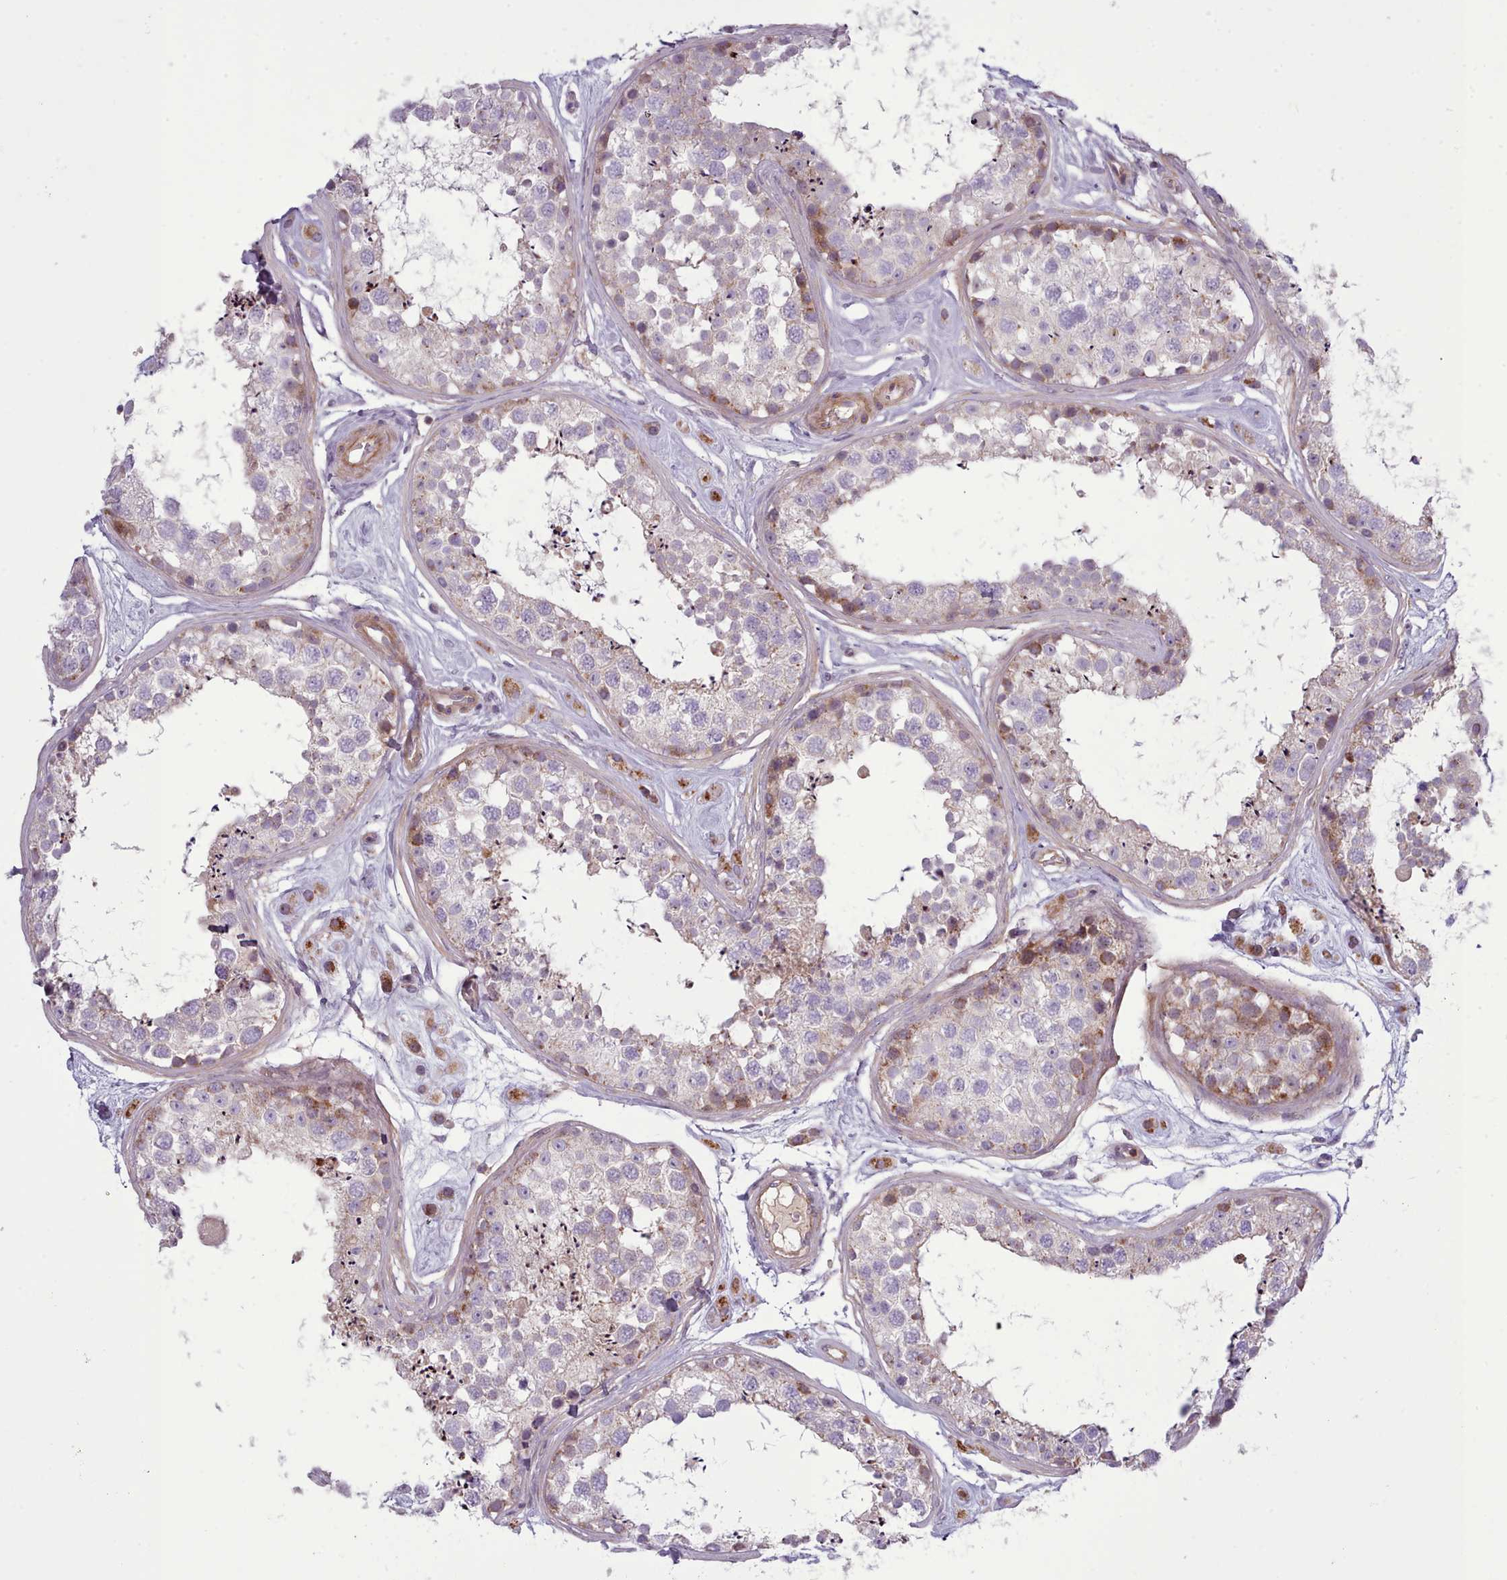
{"staining": {"intensity": "moderate", "quantity": "<25%", "location": "cytoplasmic/membranous"}, "tissue": "testis", "cell_type": "Cells in seminiferous ducts", "image_type": "normal", "snomed": [{"axis": "morphology", "description": "Normal tissue, NOS"}, {"axis": "topography", "description": "Testis"}], "caption": "DAB immunohistochemical staining of normal testis demonstrates moderate cytoplasmic/membranous protein expression in approximately <25% of cells in seminiferous ducts.", "gene": "TENT4B", "patient": {"sex": "male", "age": 25}}